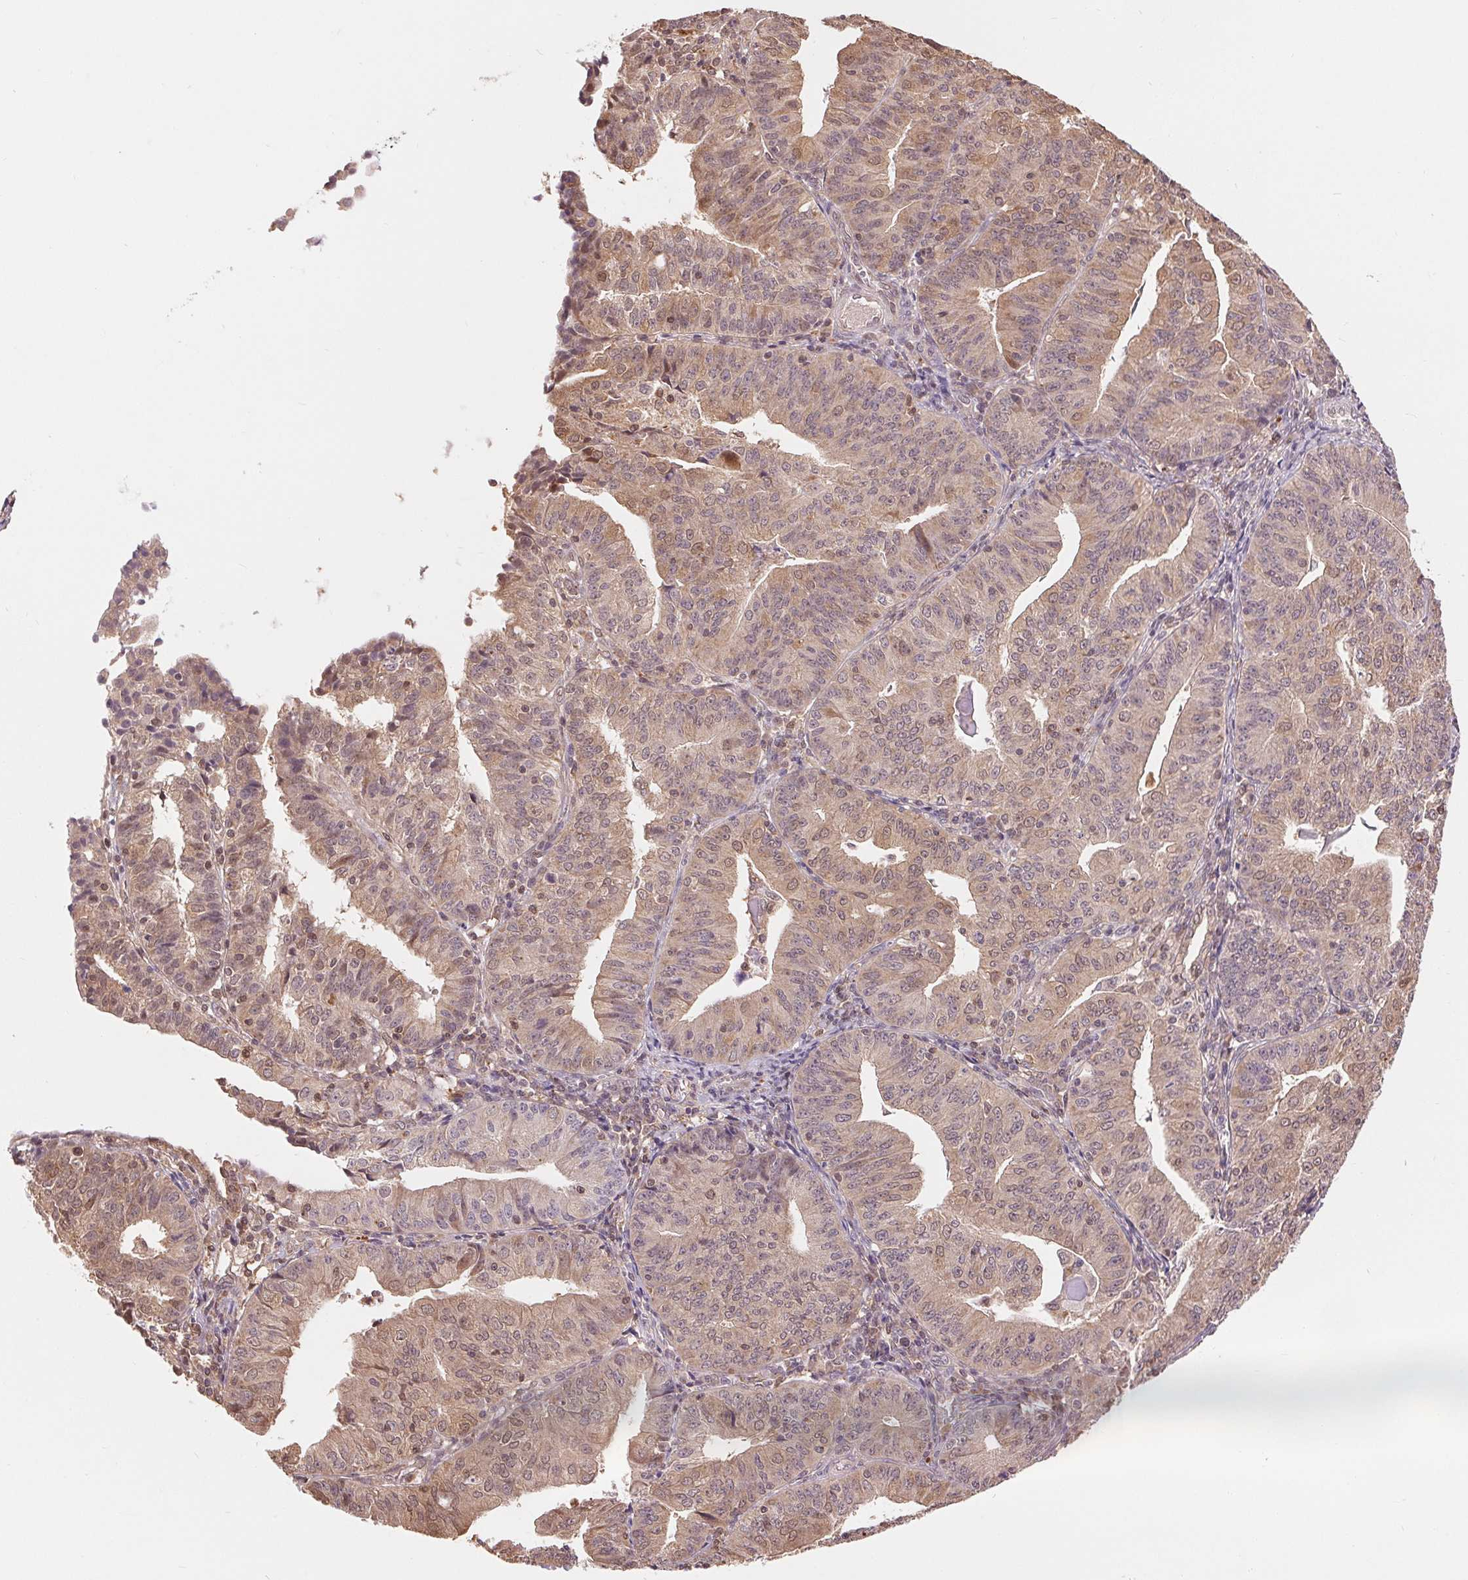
{"staining": {"intensity": "weak", "quantity": "25%-75%", "location": "cytoplasmic/membranous,nuclear"}, "tissue": "endometrial cancer", "cell_type": "Tumor cells", "image_type": "cancer", "snomed": [{"axis": "morphology", "description": "Adenocarcinoma, NOS"}, {"axis": "topography", "description": "Endometrium"}], "caption": "Tumor cells exhibit low levels of weak cytoplasmic/membranous and nuclear staining in approximately 25%-75% of cells in human endometrial cancer.", "gene": "TMEM273", "patient": {"sex": "female", "age": 56}}